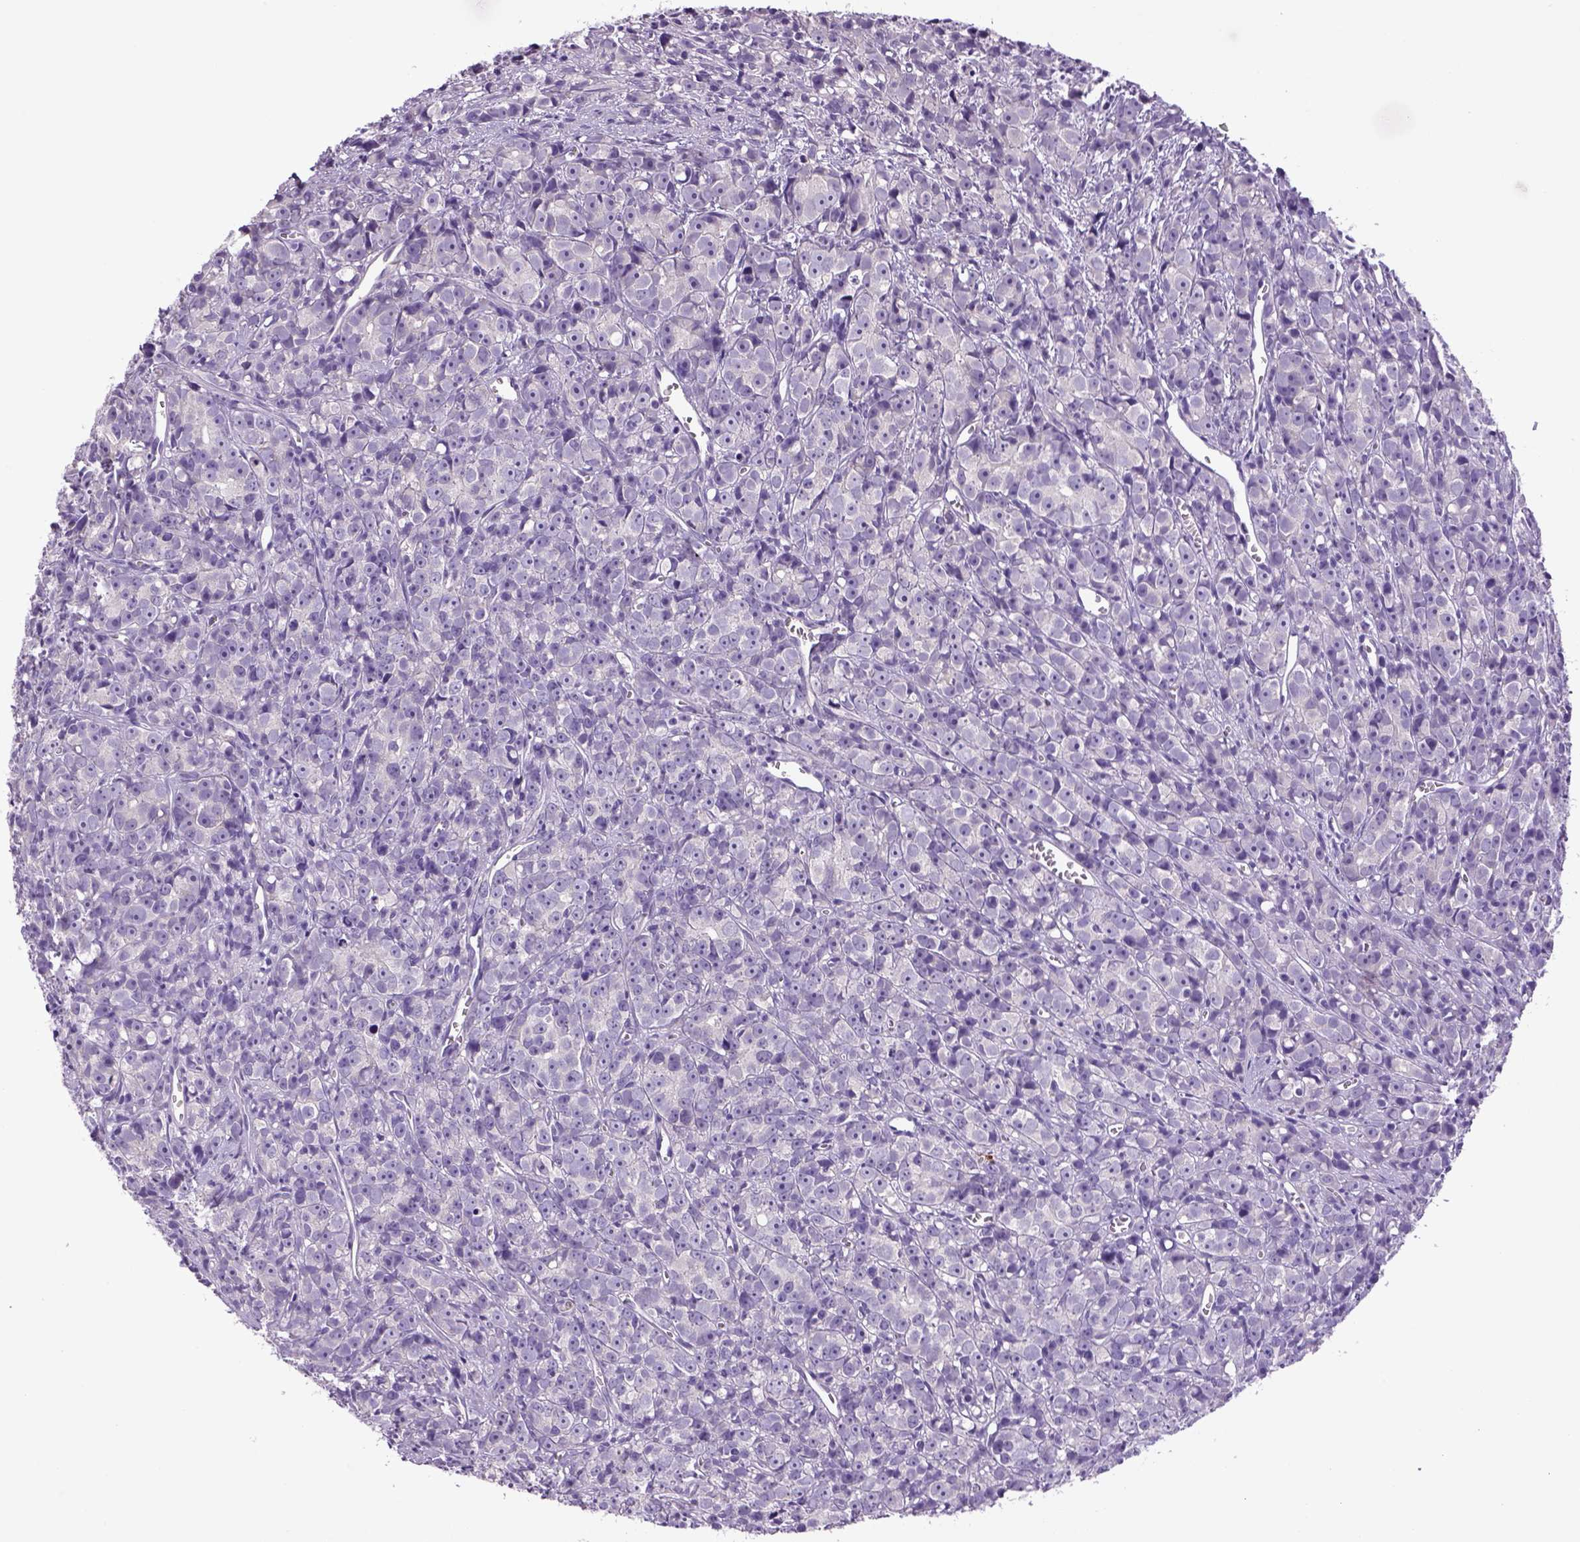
{"staining": {"intensity": "negative", "quantity": "none", "location": "none"}, "tissue": "prostate cancer", "cell_type": "Tumor cells", "image_type": "cancer", "snomed": [{"axis": "morphology", "description": "Adenocarcinoma, High grade"}, {"axis": "topography", "description": "Prostate"}], "caption": "Image shows no protein staining in tumor cells of high-grade adenocarcinoma (prostate) tissue.", "gene": "DBH", "patient": {"sex": "male", "age": 77}}